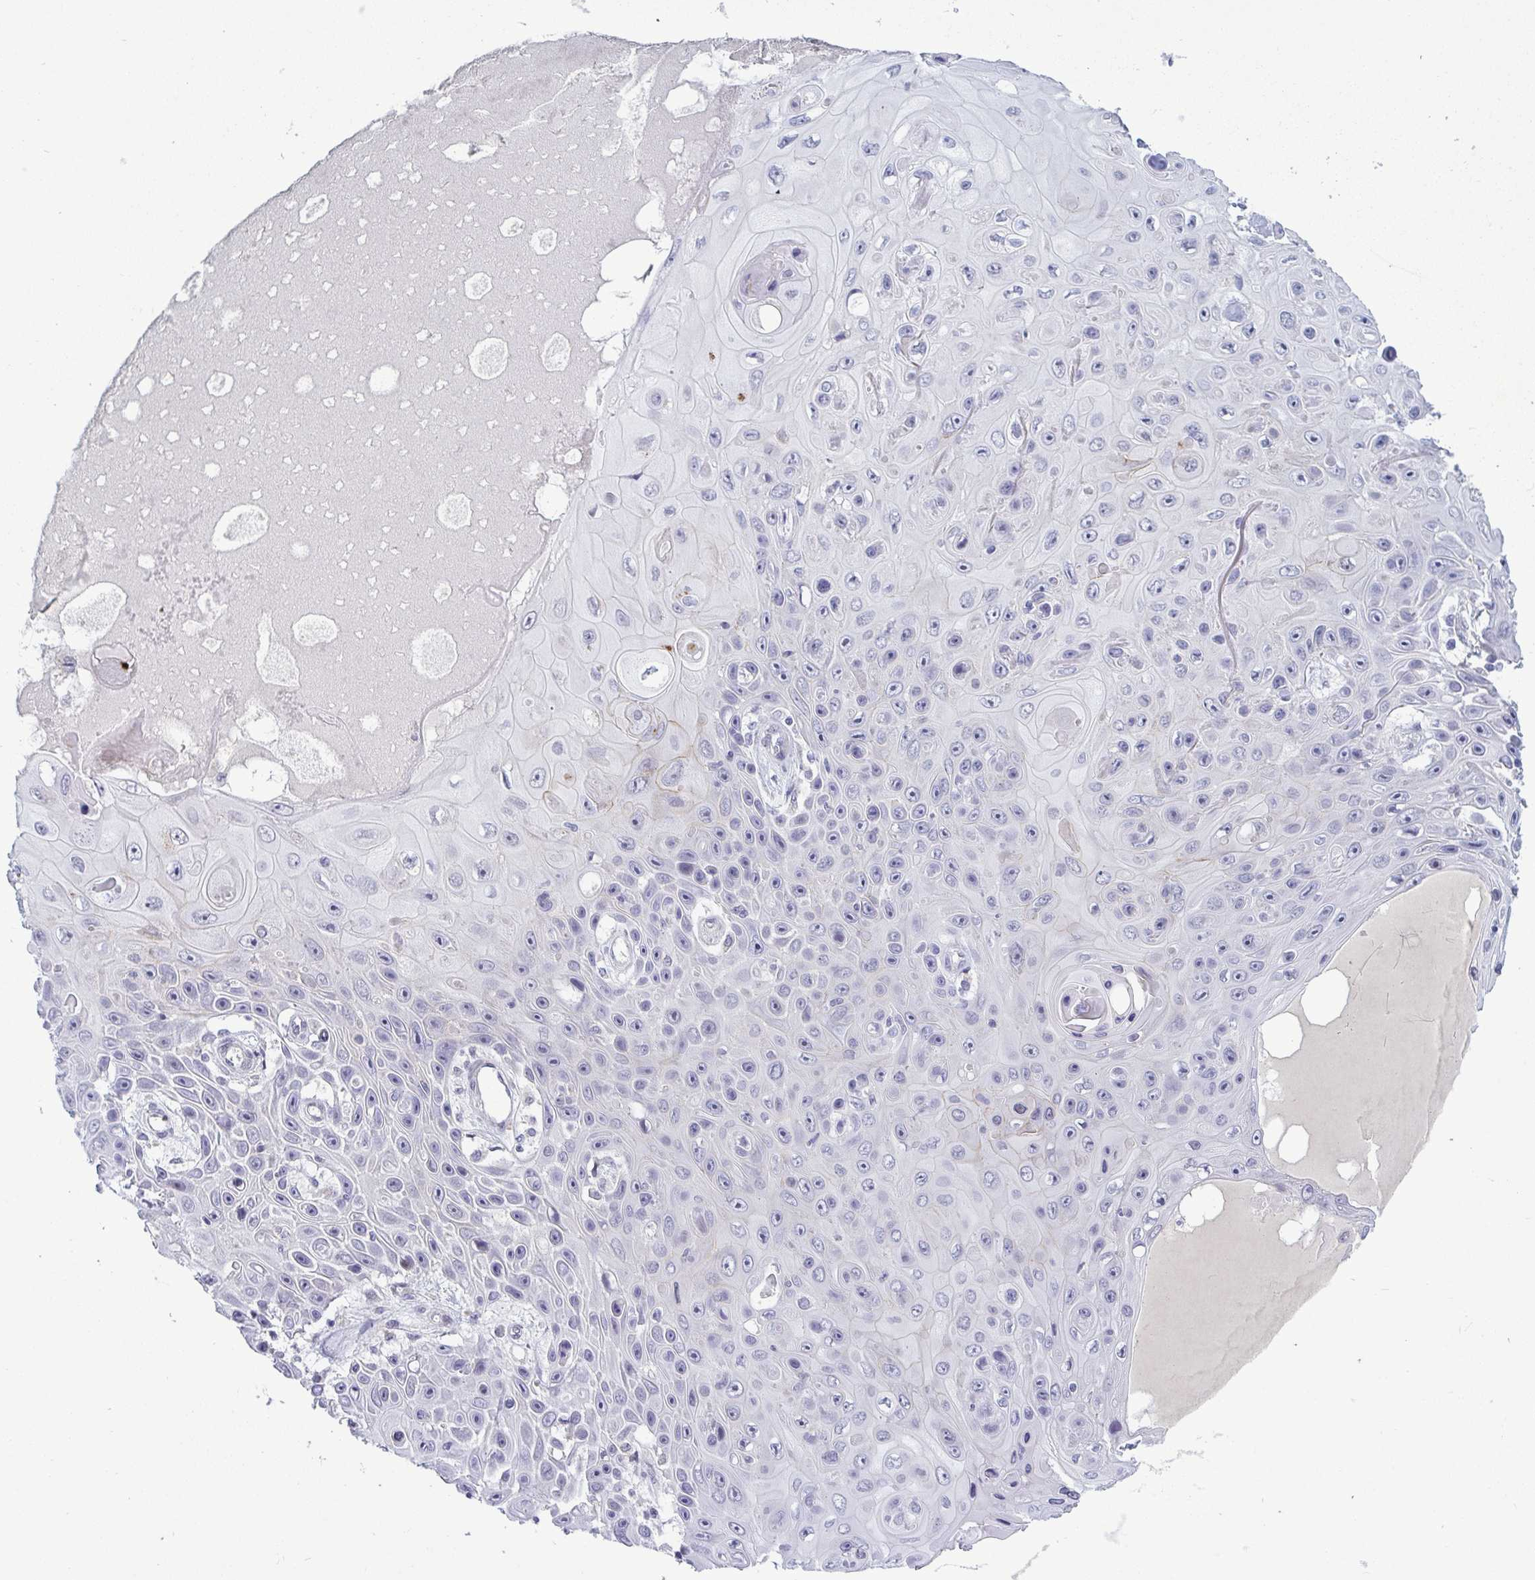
{"staining": {"intensity": "negative", "quantity": "none", "location": "none"}, "tissue": "skin cancer", "cell_type": "Tumor cells", "image_type": "cancer", "snomed": [{"axis": "morphology", "description": "Squamous cell carcinoma, NOS"}, {"axis": "topography", "description": "Skin"}], "caption": "Immunohistochemical staining of human skin squamous cell carcinoma displays no significant expression in tumor cells.", "gene": "TCEAL8", "patient": {"sex": "male", "age": 82}}